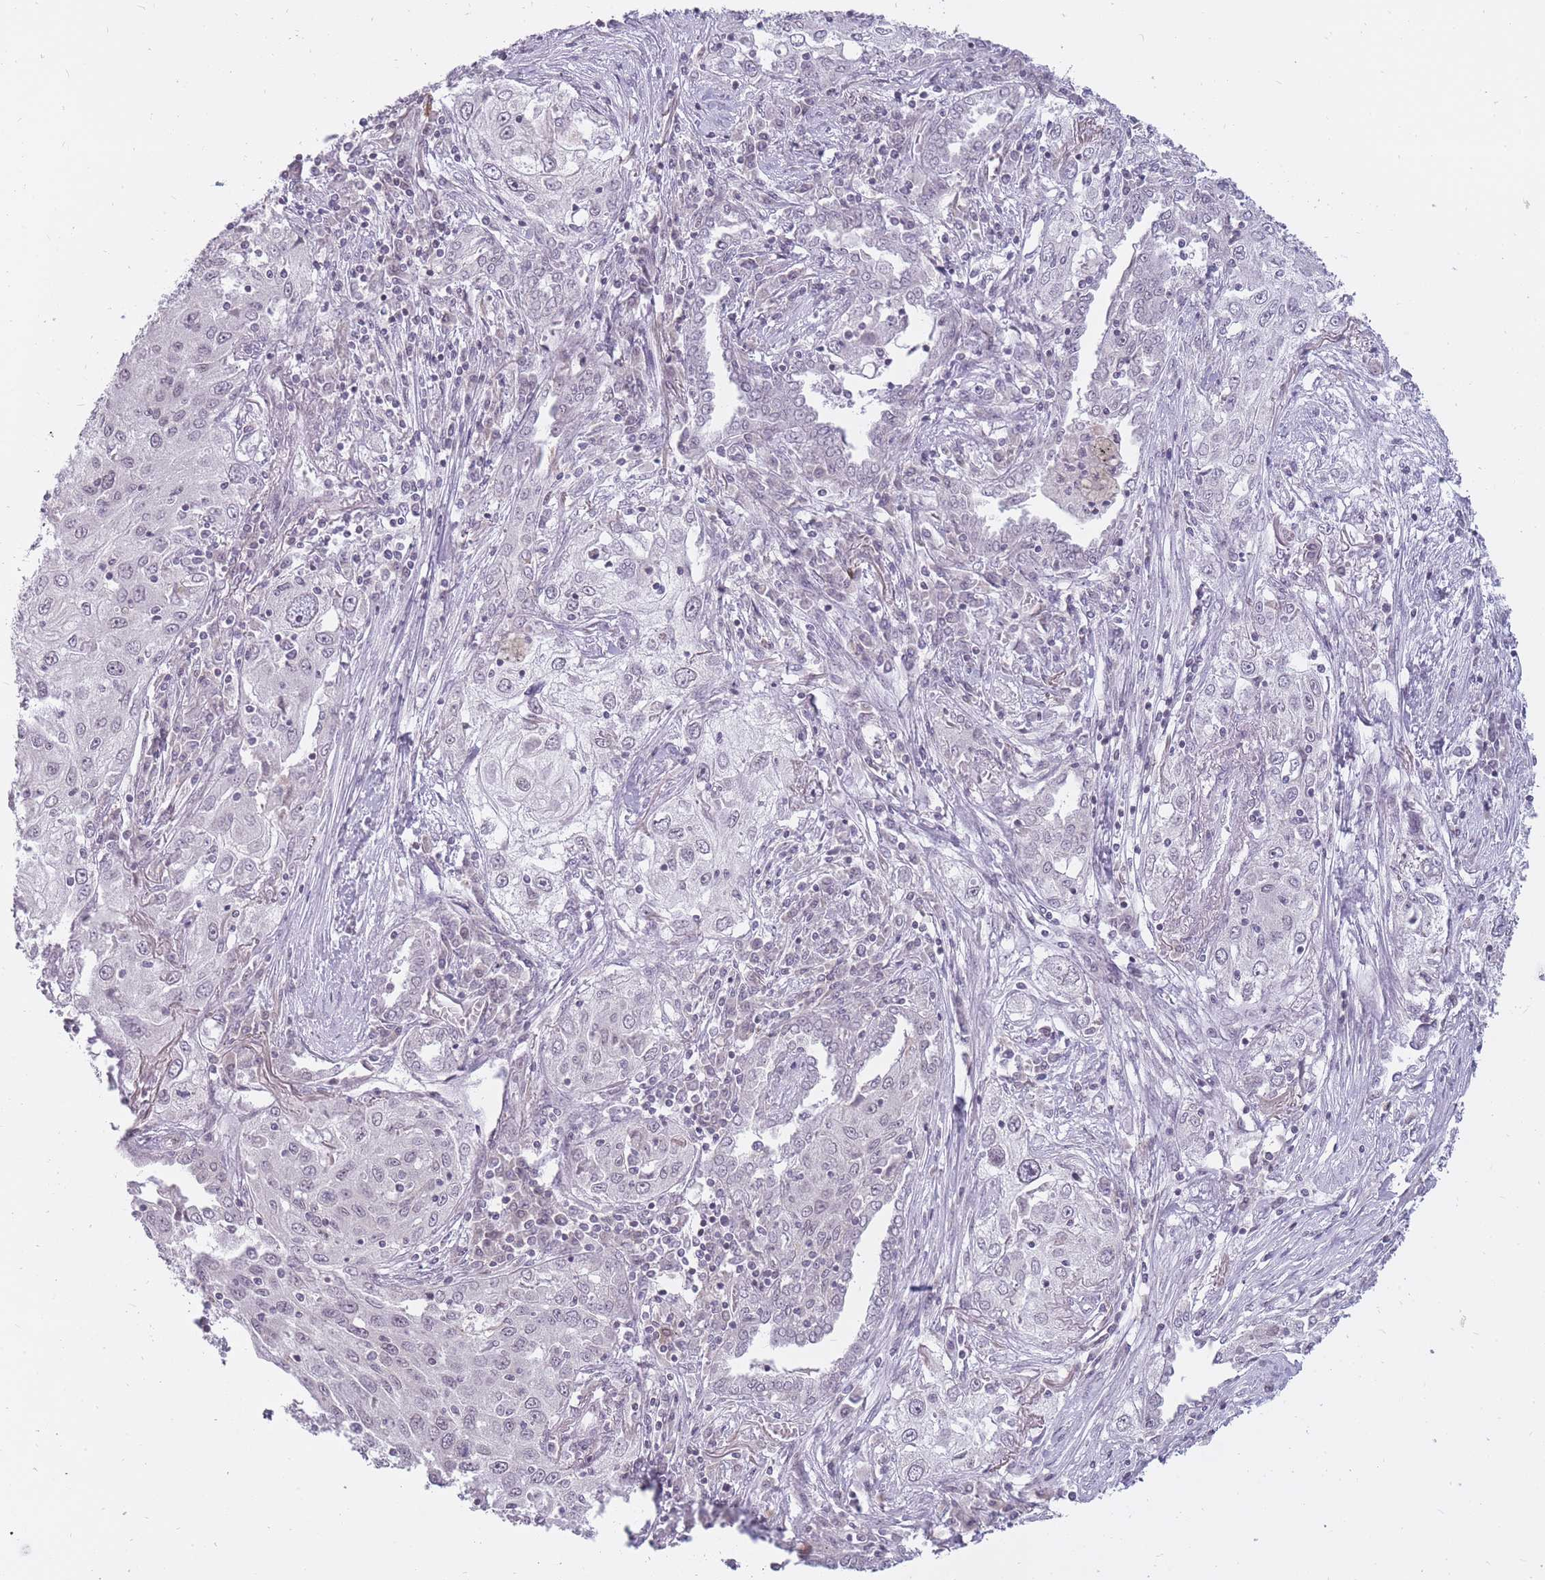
{"staining": {"intensity": "negative", "quantity": "none", "location": "none"}, "tissue": "lung cancer", "cell_type": "Tumor cells", "image_type": "cancer", "snomed": [{"axis": "morphology", "description": "Squamous cell carcinoma, NOS"}, {"axis": "topography", "description": "Lung"}], "caption": "High power microscopy image of an immunohistochemistry (IHC) micrograph of squamous cell carcinoma (lung), revealing no significant positivity in tumor cells. Nuclei are stained in blue.", "gene": "POMZP3", "patient": {"sex": "female", "age": 69}}